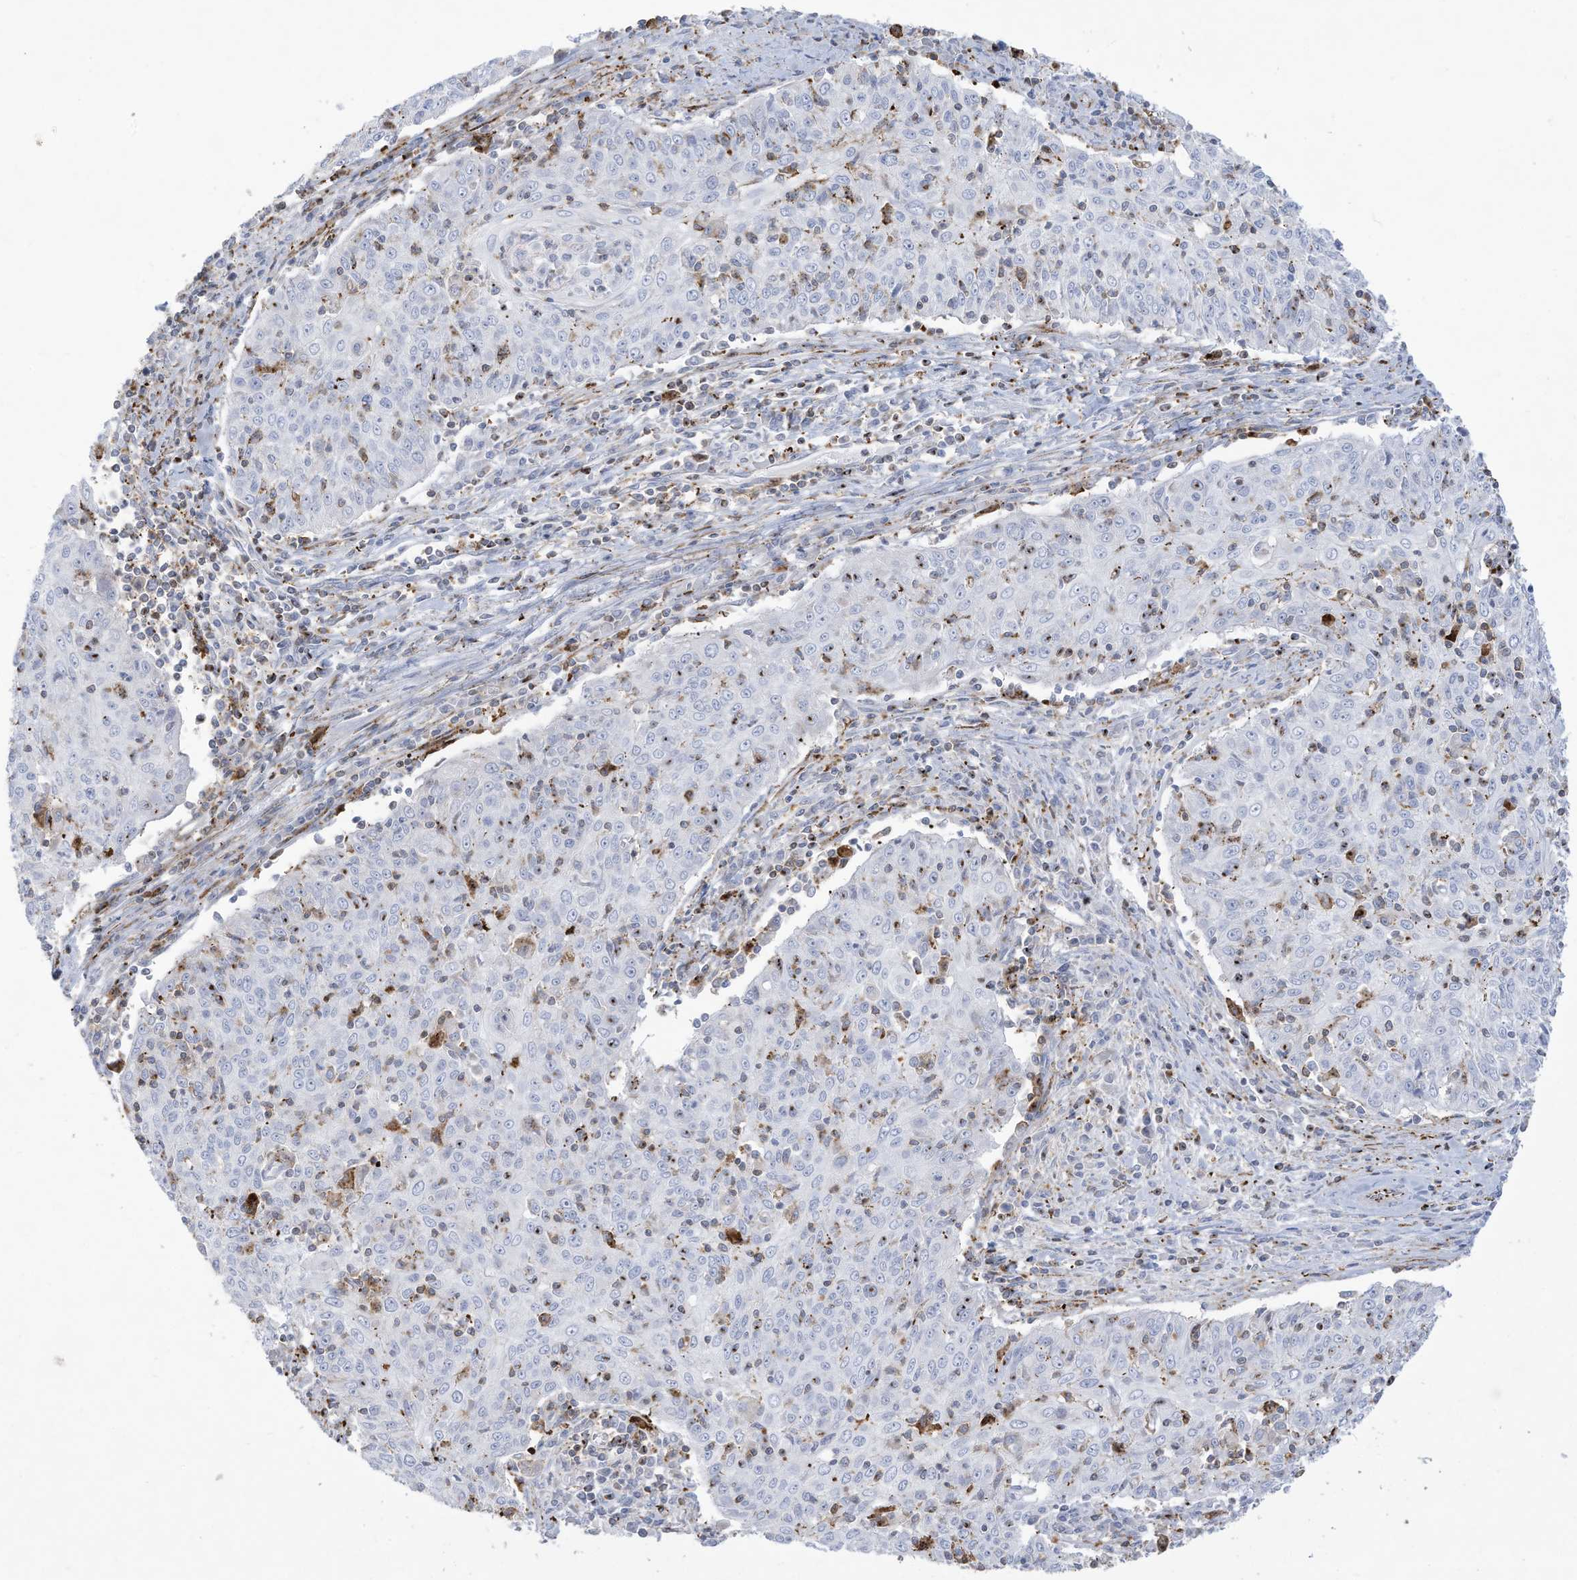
{"staining": {"intensity": "negative", "quantity": "none", "location": "none"}, "tissue": "cervical cancer", "cell_type": "Tumor cells", "image_type": "cancer", "snomed": [{"axis": "morphology", "description": "Squamous cell carcinoma, NOS"}, {"axis": "topography", "description": "Cervix"}], "caption": "Immunohistochemistry (IHC) micrograph of neoplastic tissue: human cervical cancer (squamous cell carcinoma) stained with DAB (3,3'-diaminobenzidine) shows no significant protein staining in tumor cells.", "gene": "THNSL2", "patient": {"sex": "female", "age": 48}}